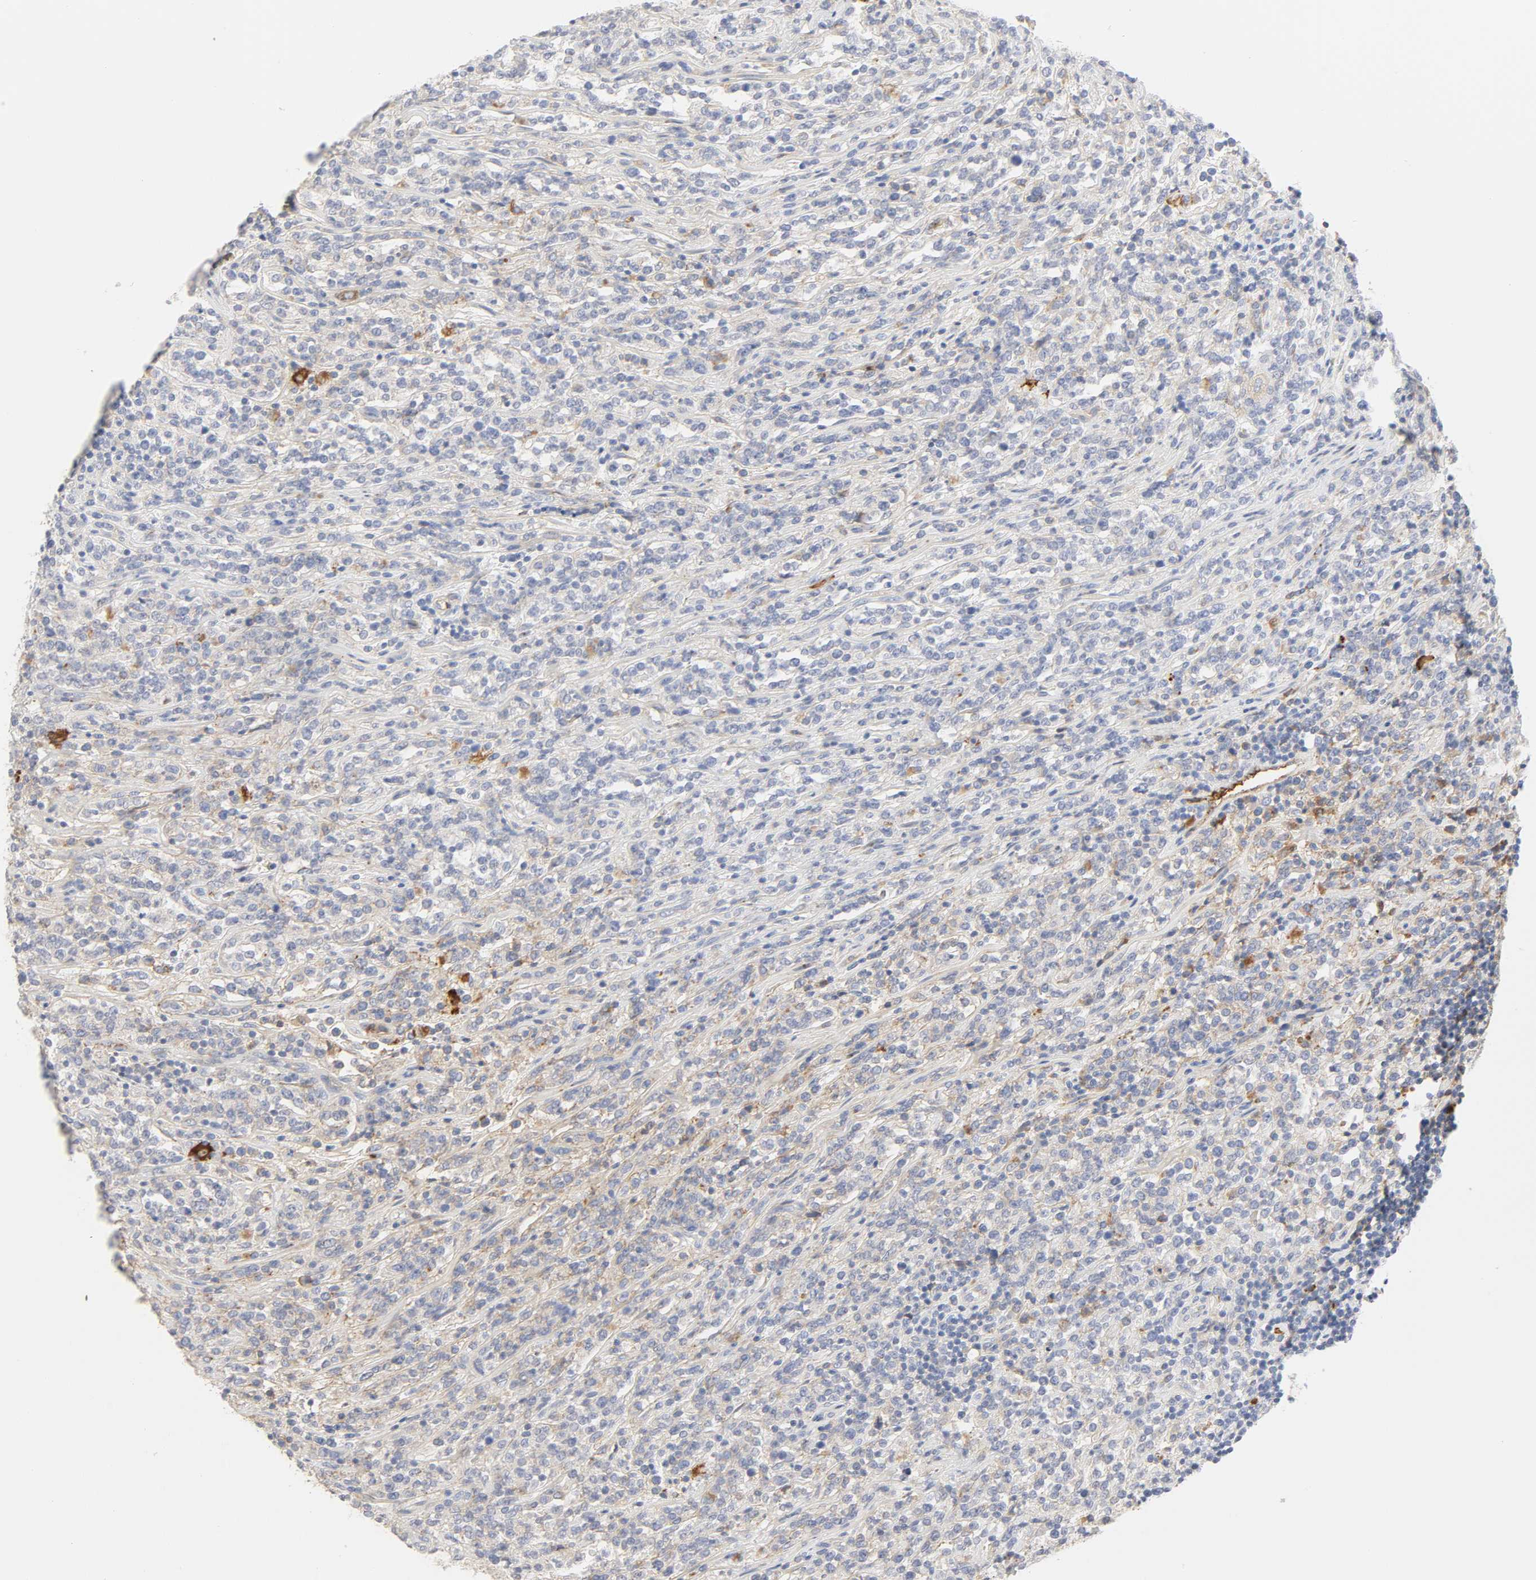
{"staining": {"intensity": "weak", "quantity": "25%-75%", "location": "cytoplasmic/membranous"}, "tissue": "lymphoma", "cell_type": "Tumor cells", "image_type": "cancer", "snomed": [{"axis": "morphology", "description": "Malignant lymphoma, non-Hodgkin's type, High grade"}, {"axis": "topography", "description": "Soft tissue"}], "caption": "Tumor cells reveal low levels of weak cytoplasmic/membranous expression in about 25%-75% of cells in lymphoma. (DAB IHC with brightfield microscopy, high magnification).", "gene": "MAGEB17", "patient": {"sex": "male", "age": 18}}